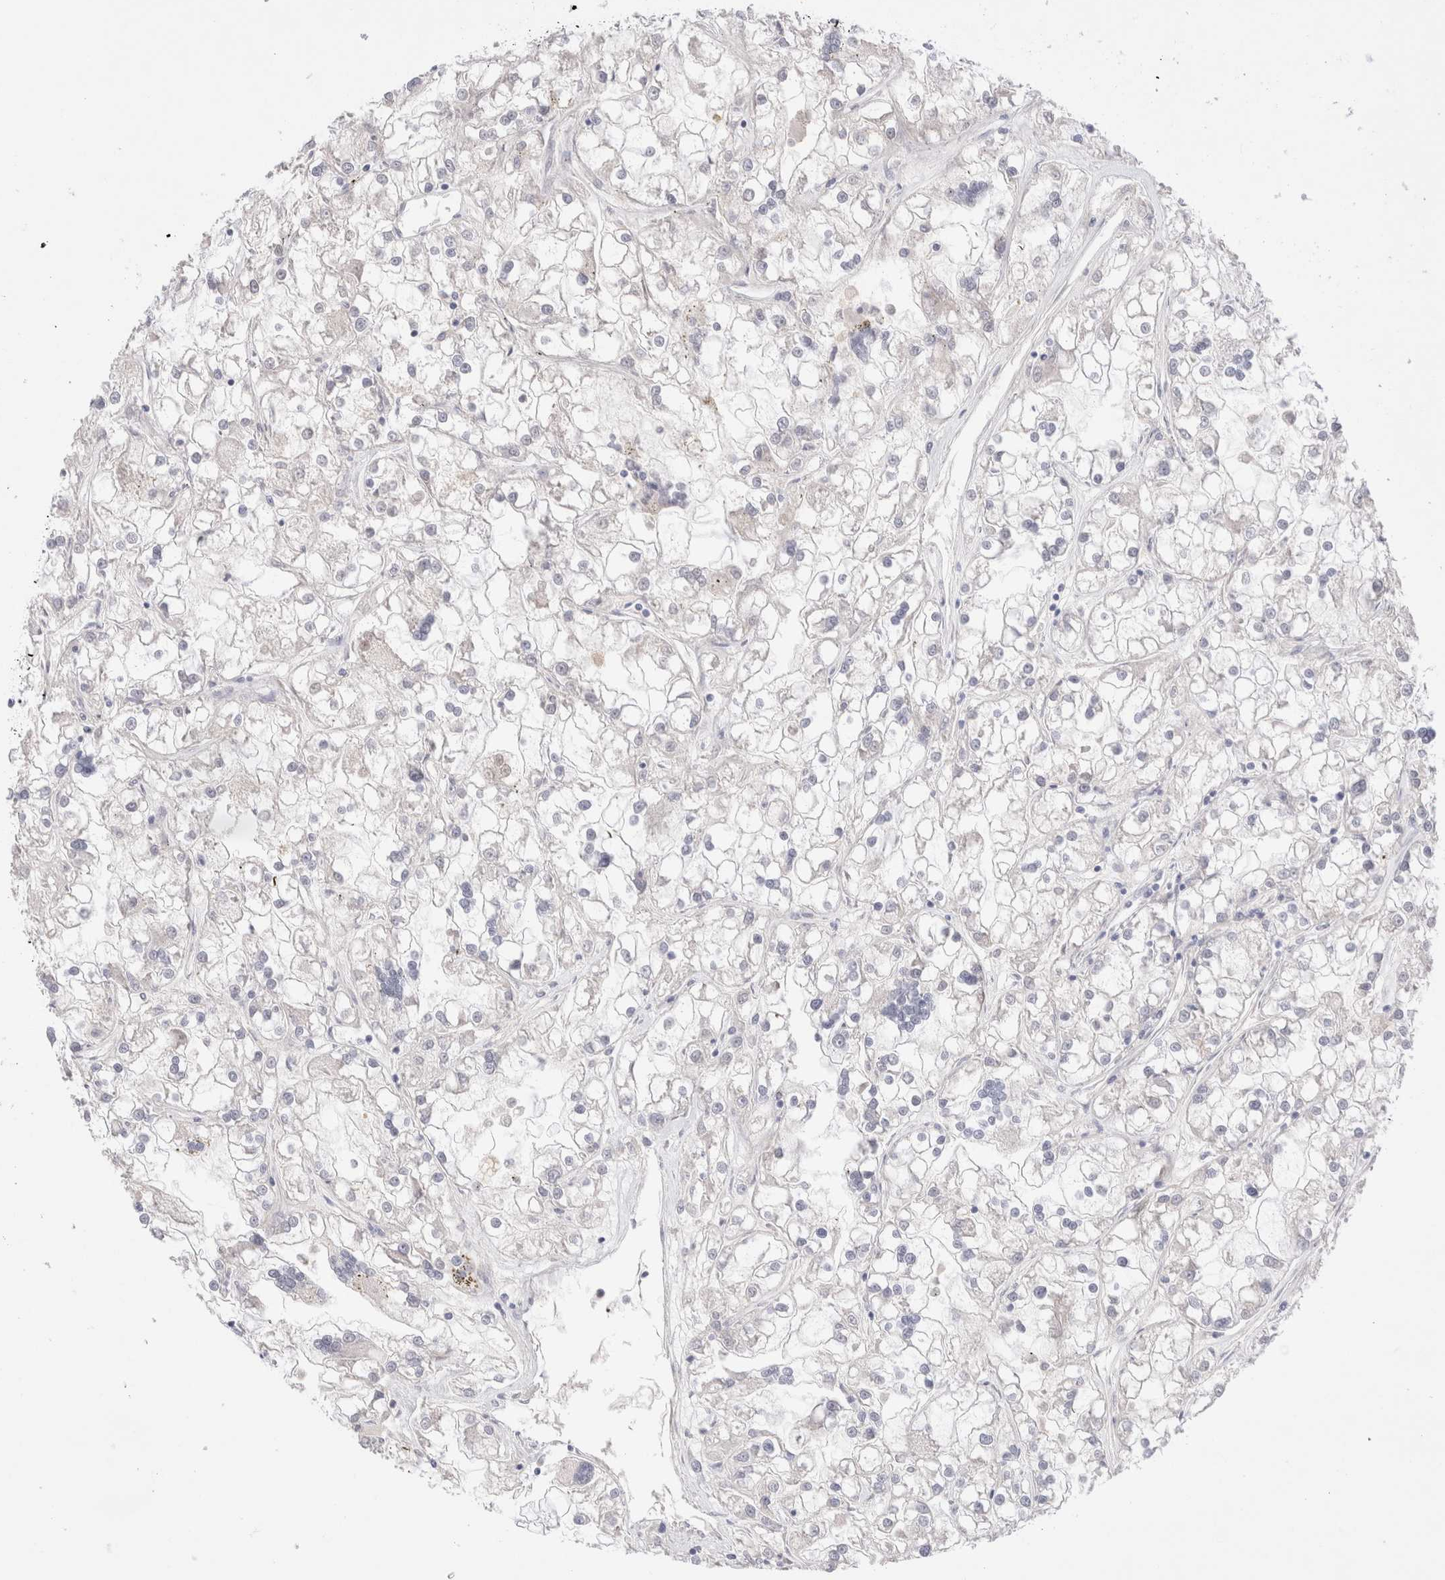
{"staining": {"intensity": "negative", "quantity": "none", "location": "none"}, "tissue": "renal cancer", "cell_type": "Tumor cells", "image_type": "cancer", "snomed": [{"axis": "morphology", "description": "Adenocarcinoma, NOS"}, {"axis": "topography", "description": "Kidney"}], "caption": "Immunohistochemistry (IHC) image of human renal adenocarcinoma stained for a protein (brown), which shows no staining in tumor cells.", "gene": "SPATA20", "patient": {"sex": "female", "age": 52}}